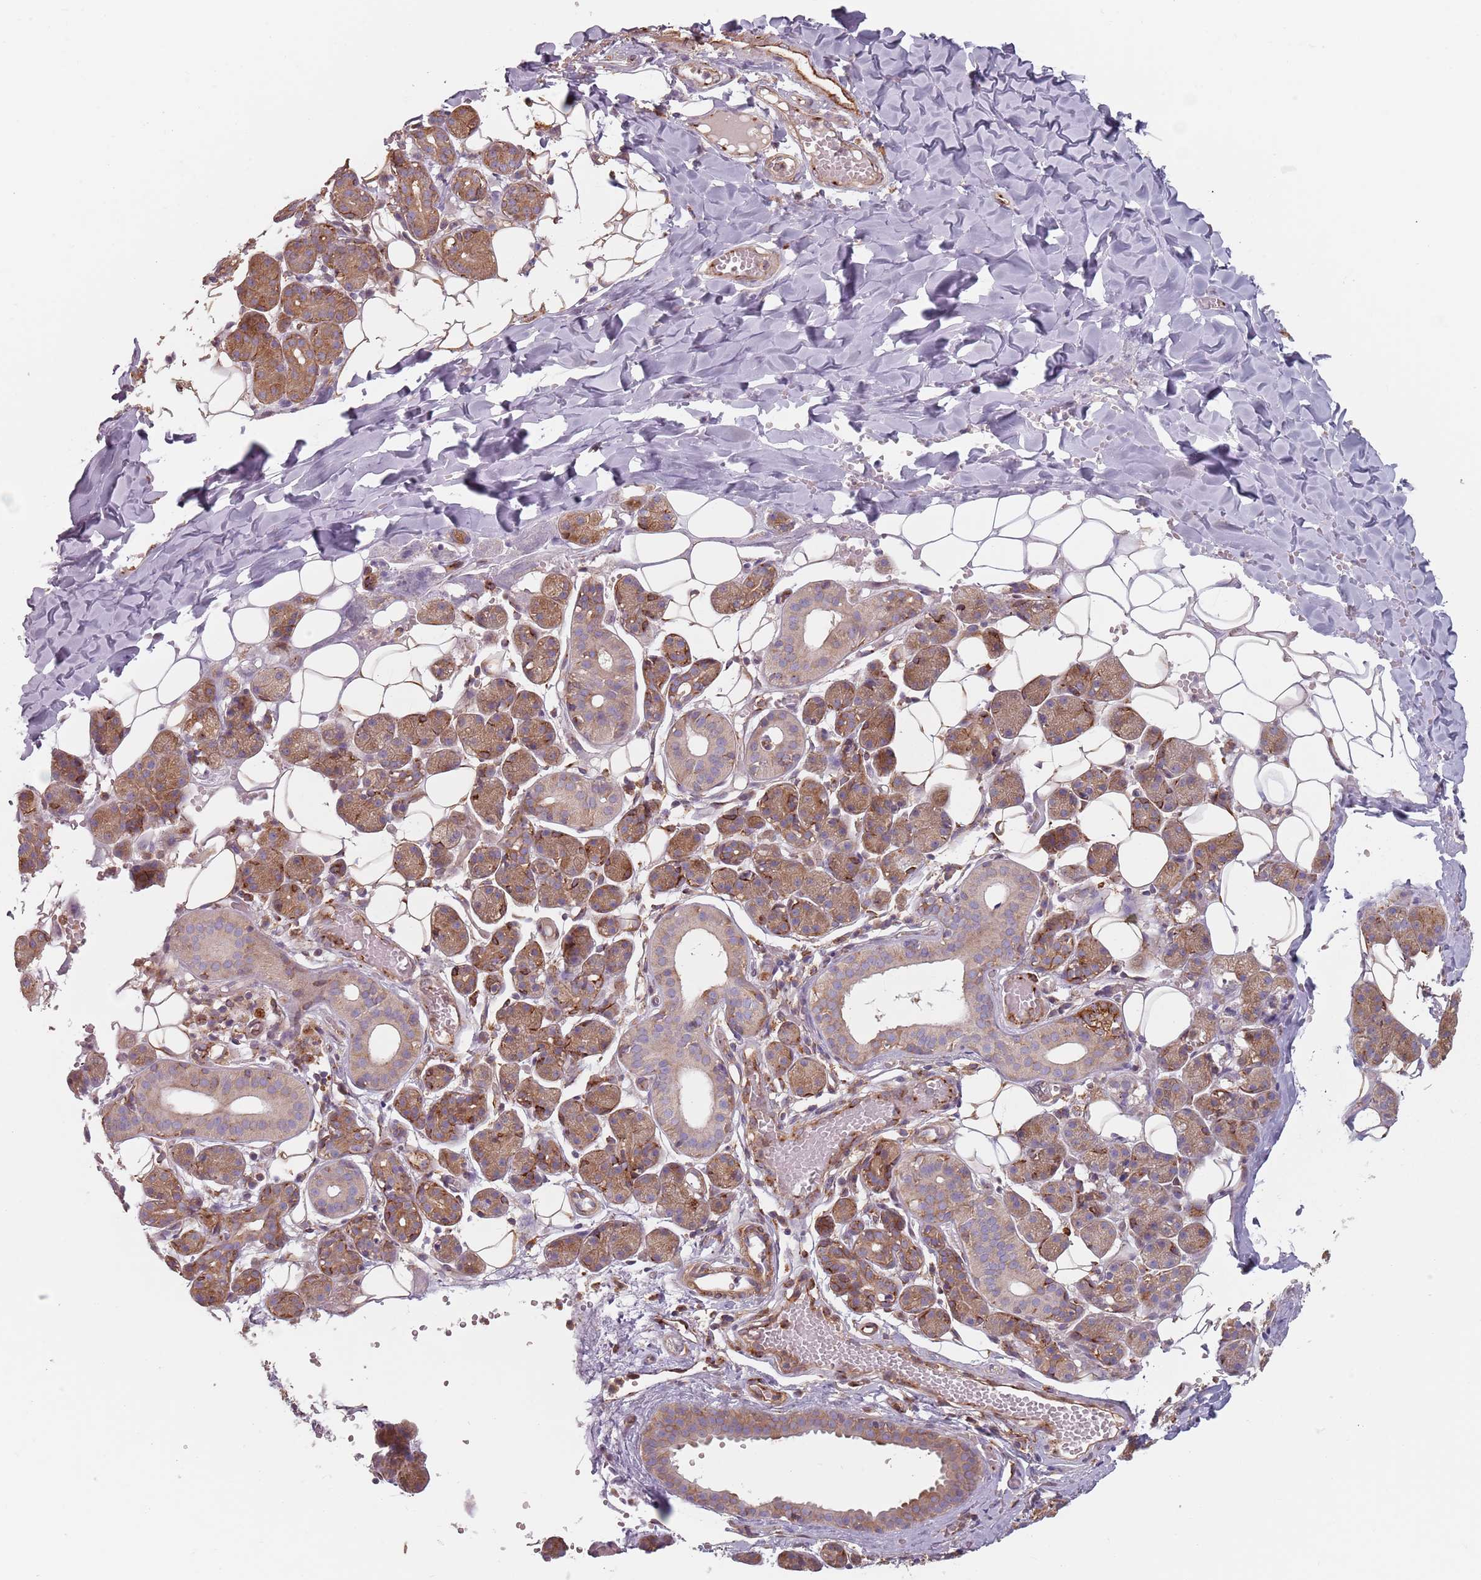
{"staining": {"intensity": "moderate", "quantity": "25%-75%", "location": "cytoplasmic/membranous"}, "tissue": "salivary gland", "cell_type": "Glandular cells", "image_type": "normal", "snomed": [{"axis": "morphology", "description": "Normal tissue, NOS"}, {"axis": "topography", "description": "Salivary gland"}], "caption": "Immunohistochemistry (IHC) photomicrograph of benign human salivary gland stained for a protein (brown), which demonstrates medium levels of moderate cytoplasmic/membranous expression in approximately 25%-75% of glandular cells.", "gene": "TPD52L2", "patient": {"sex": "female", "age": 33}}